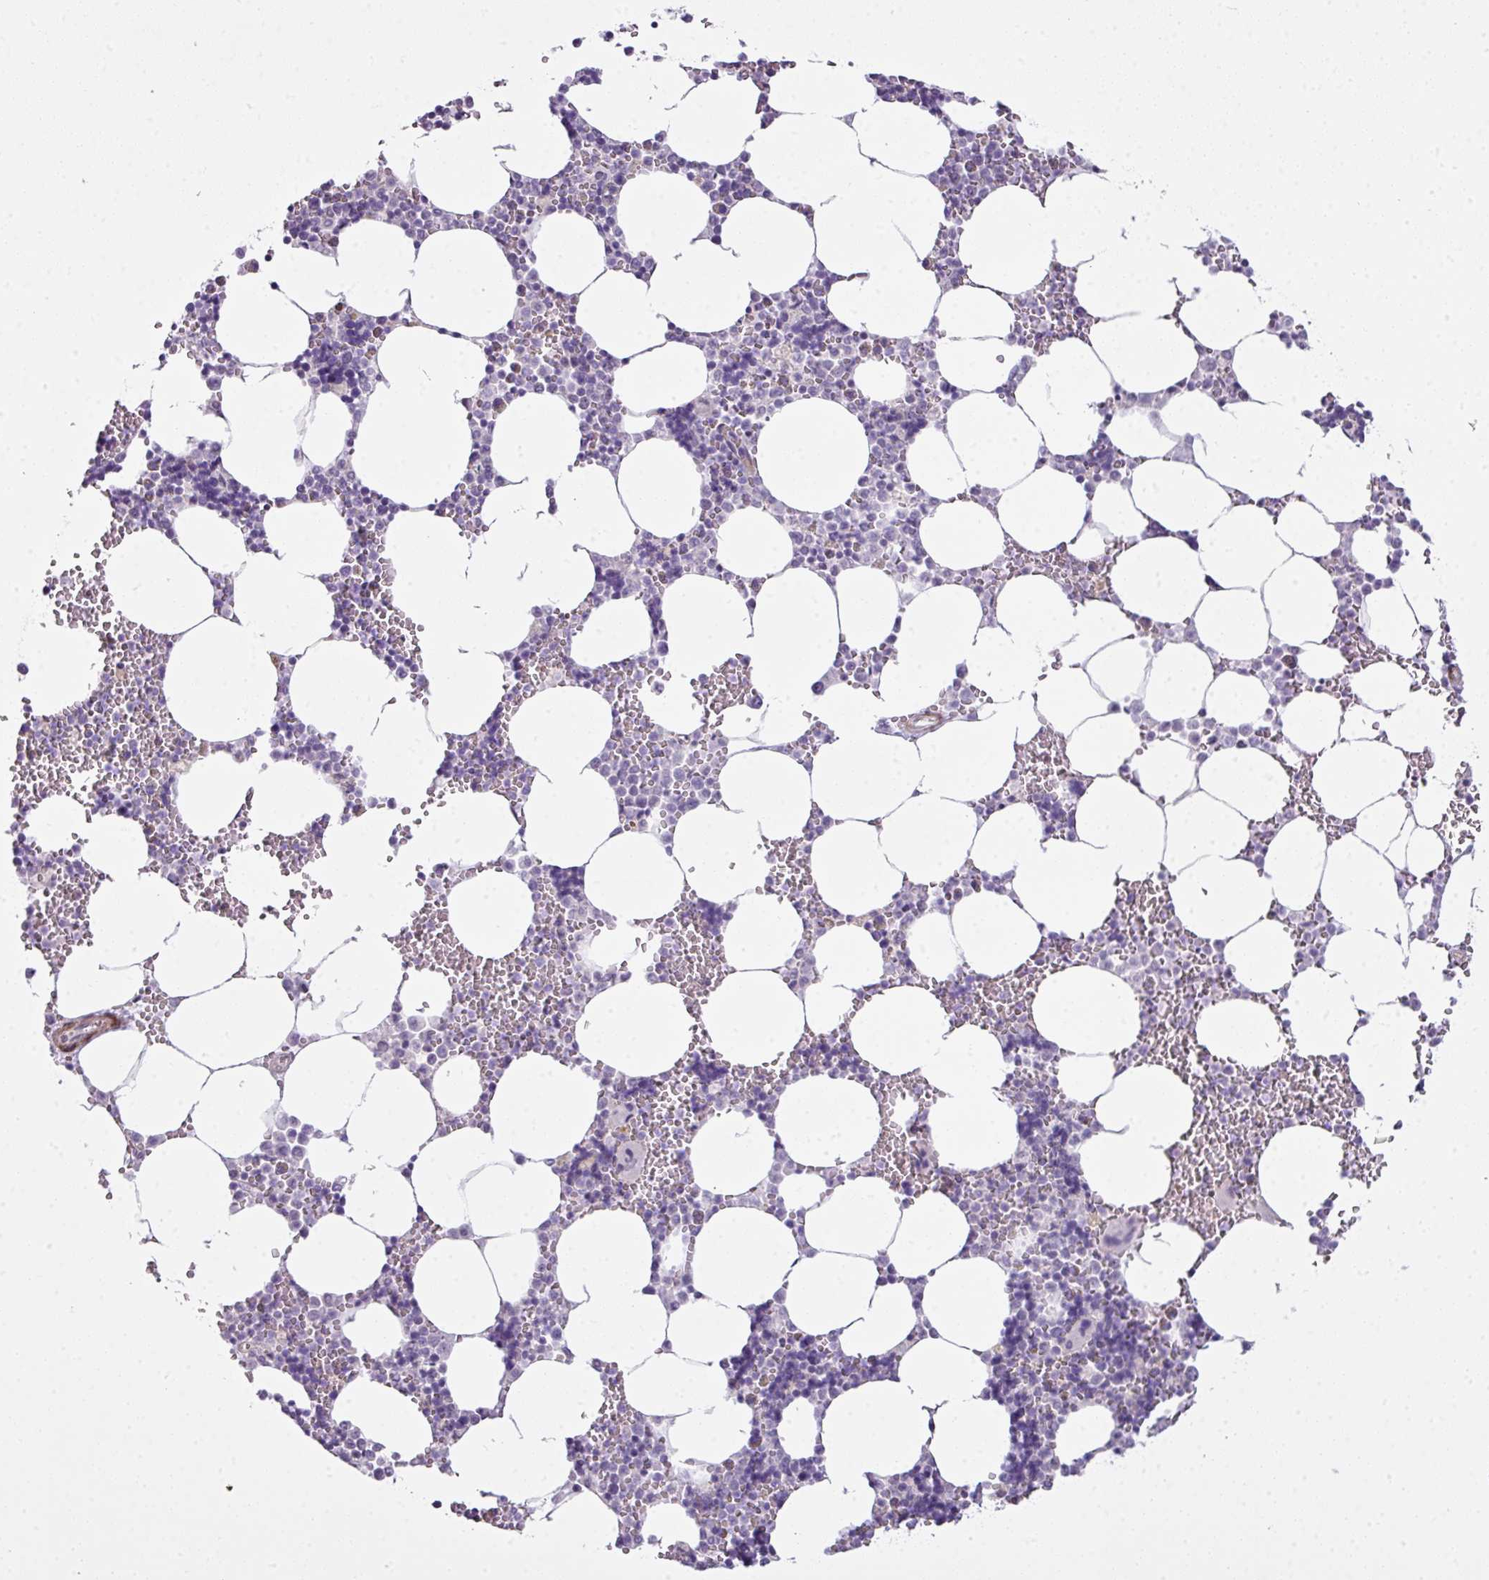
{"staining": {"intensity": "negative", "quantity": "none", "location": "none"}, "tissue": "bone marrow", "cell_type": "Hematopoietic cells", "image_type": "normal", "snomed": [{"axis": "morphology", "description": "Normal tissue, NOS"}, {"axis": "topography", "description": "Bone marrow"}], "caption": "Immunohistochemical staining of normal bone marrow demonstrates no significant positivity in hematopoietic cells.", "gene": "ZNF688", "patient": {"sex": "male", "age": 54}}